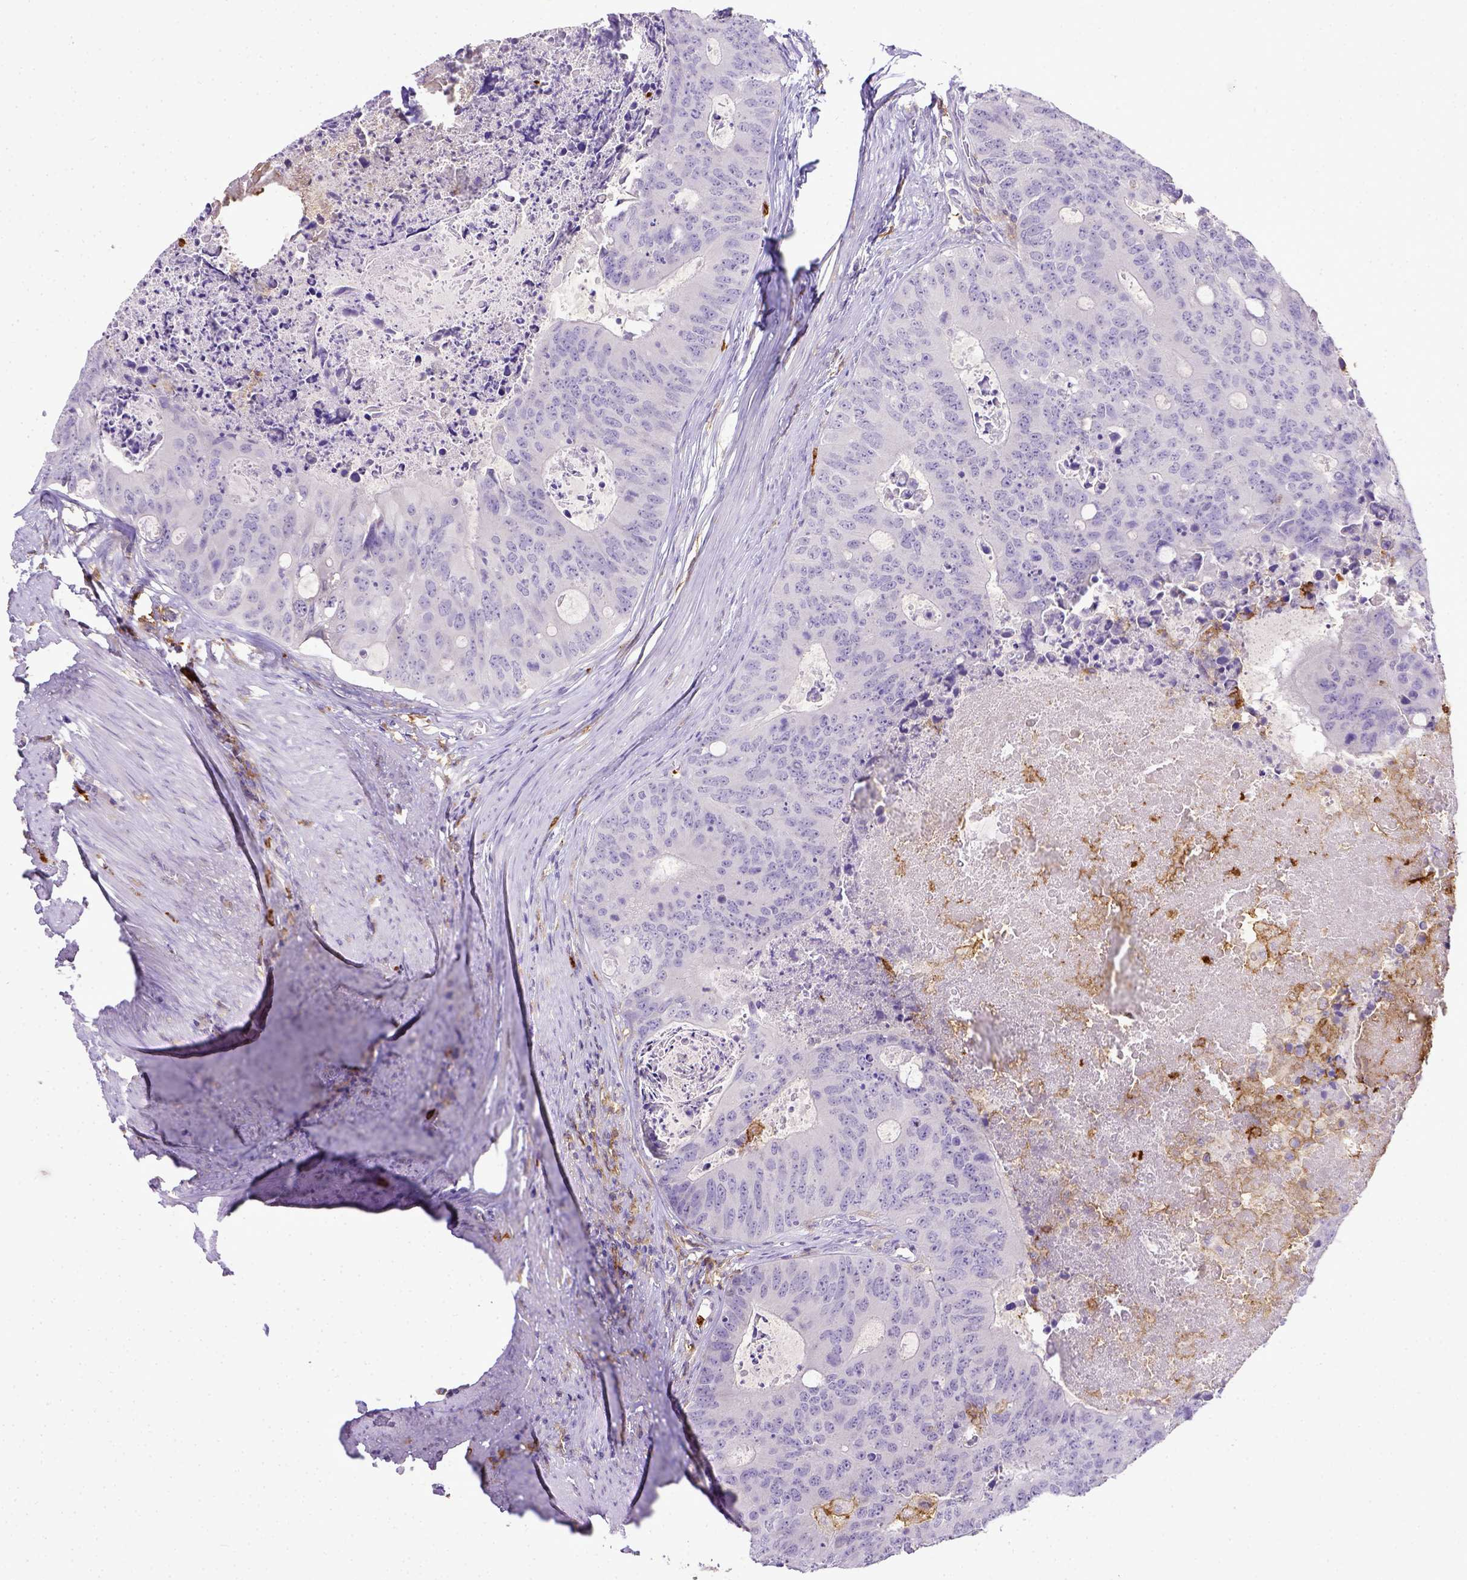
{"staining": {"intensity": "negative", "quantity": "none", "location": "none"}, "tissue": "colorectal cancer", "cell_type": "Tumor cells", "image_type": "cancer", "snomed": [{"axis": "morphology", "description": "Adenocarcinoma, NOS"}, {"axis": "topography", "description": "Colon"}], "caption": "IHC micrograph of neoplastic tissue: colorectal adenocarcinoma stained with DAB demonstrates no significant protein positivity in tumor cells.", "gene": "ITGAM", "patient": {"sex": "male", "age": 67}}